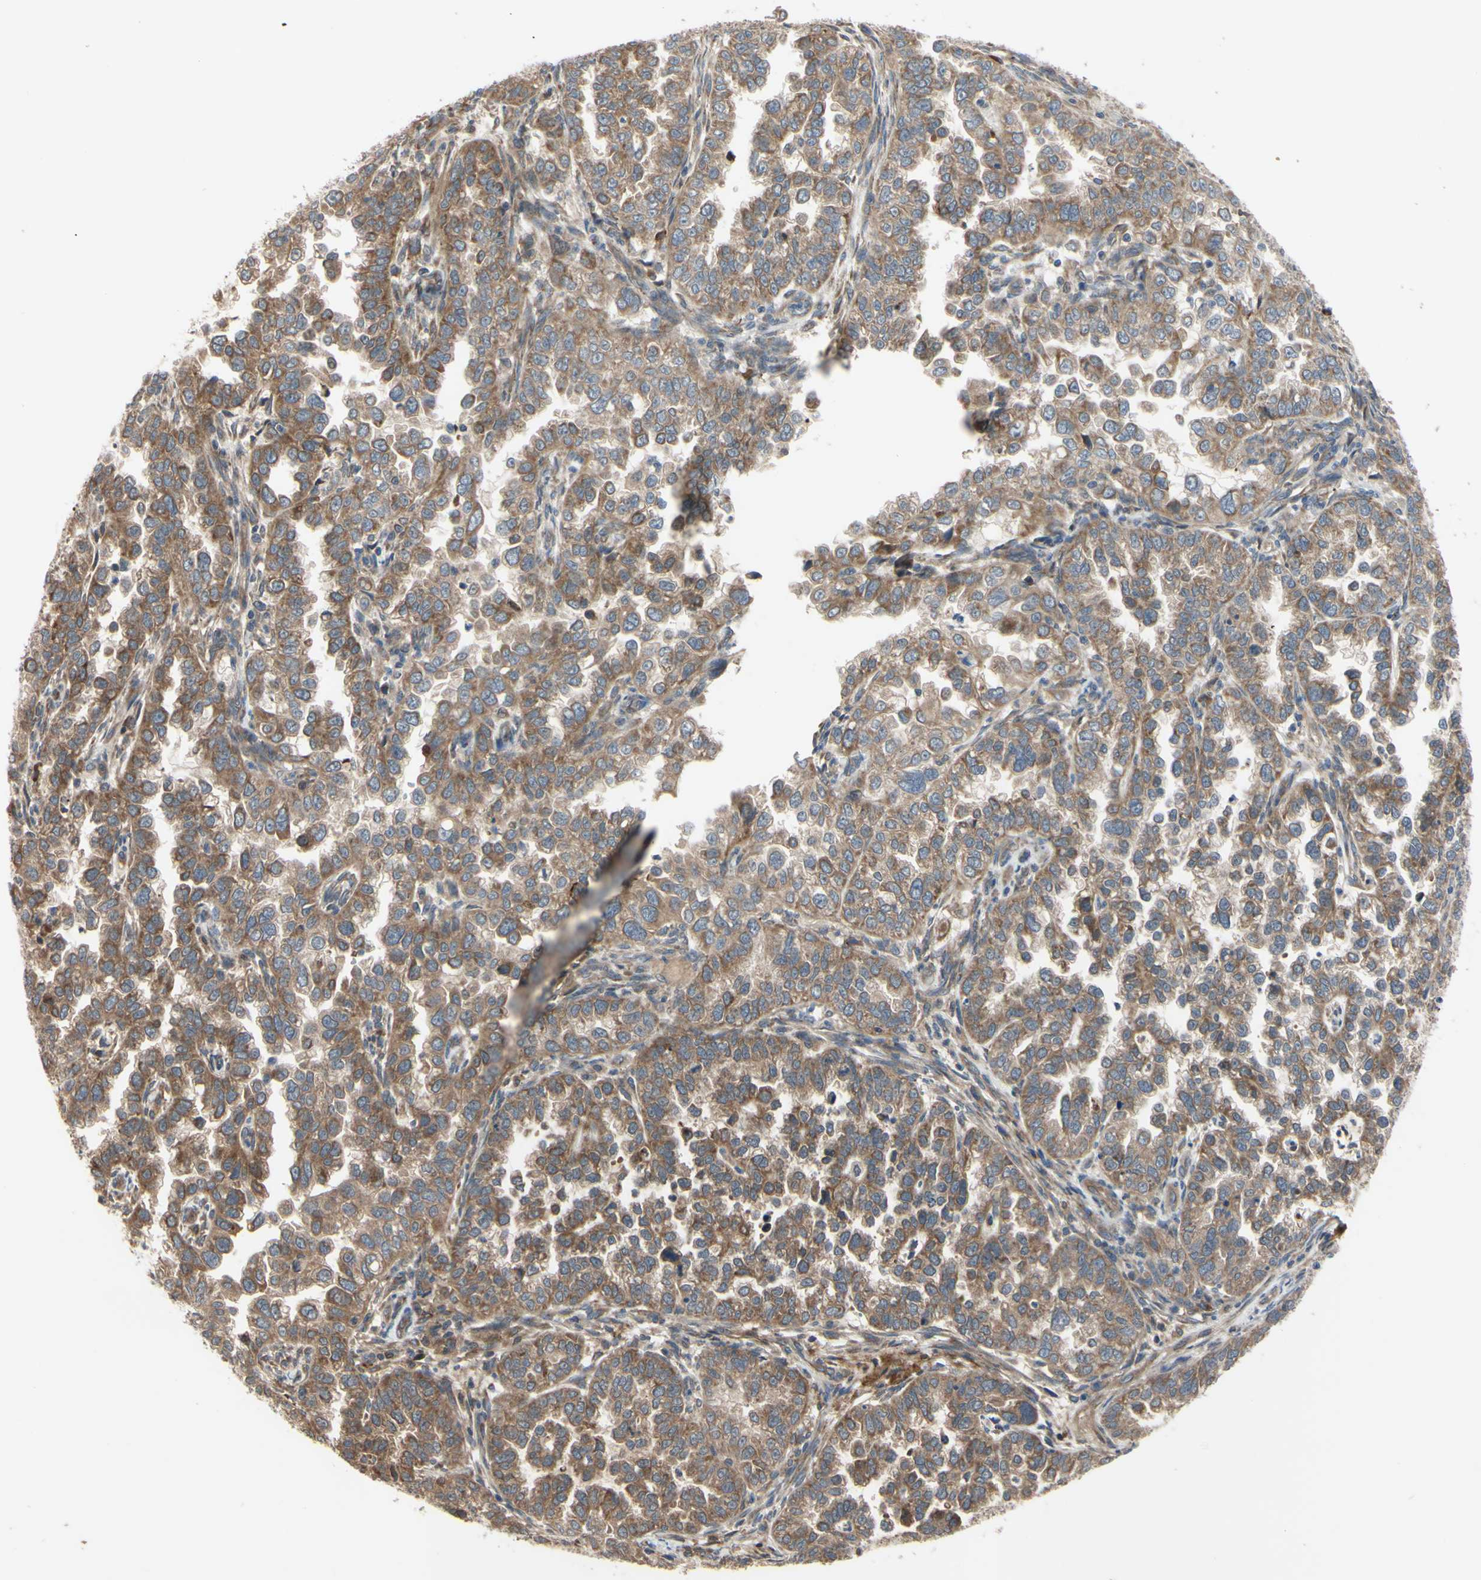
{"staining": {"intensity": "moderate", "quantity": ">75%", "location": "cytoplasmic/membranous"}, "tissue": "endometrial cancer", "cell_type": "Tumor cells", "image_type": "cancer", "snomed": [{"axis": "morphology", "description": "Adenocarcinoma, NOS"}, {"axis": "topography", "description": "Endometrium"}], "caption": "The photomicrograph displays immunohistochemical staining of endometrial cancer (adenocarcinoma). There is moderate cytoplasmic/membranous positivity is appreciated in approximately >75% of tumor cells.", "gene": "XIAP", "patient": {"sex": "female", "age": 85}}